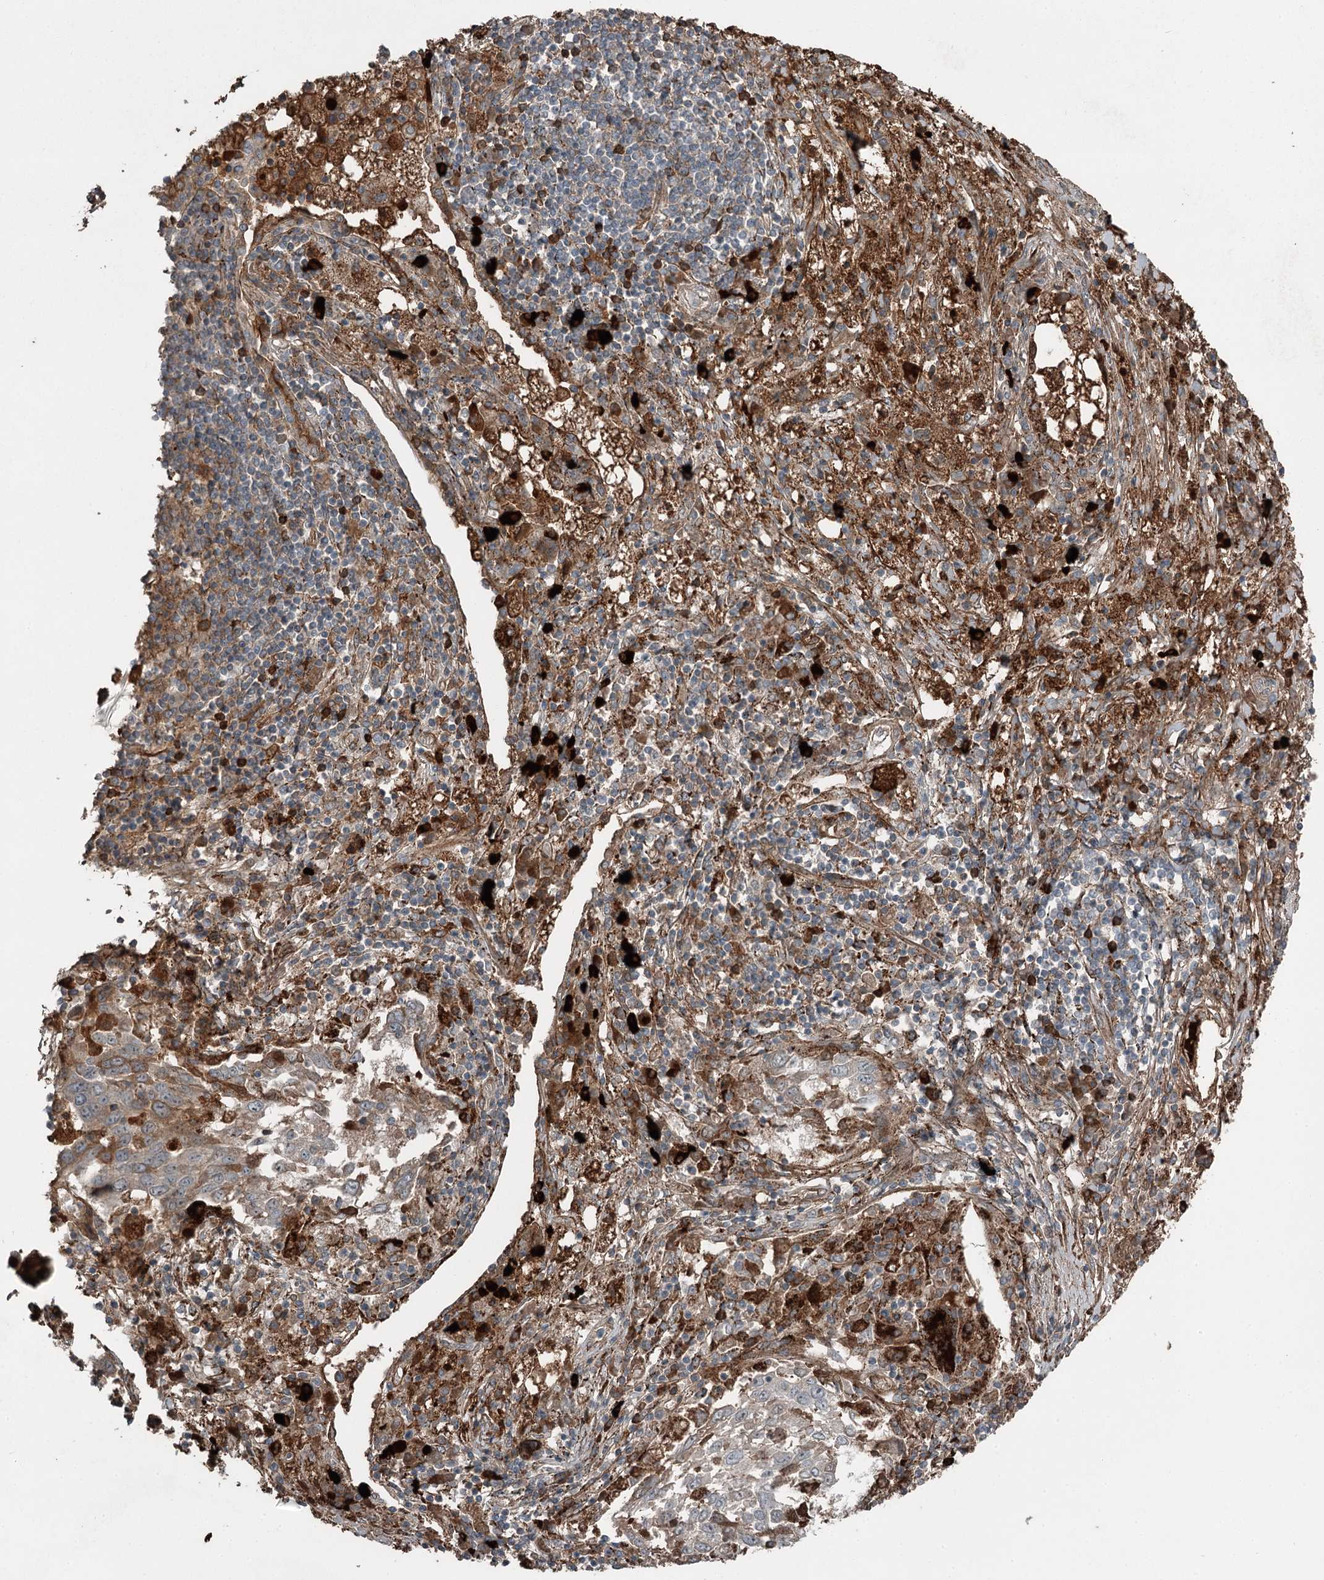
{"staining": {"intensity": "moderate", "quantity": "<25%", "location": "cytoplasmic/membranous"}, "tissue": "lung cancer", "cell_type": "Tumor cells", "image_type": "cancer", "snomed": [{"axis": "morphology", "description": "Squamous cell carcinoma, NOS"}, {"axis": "topography", "description": "Lung"}], "caption": "The image displays immunohistochemical staining of lung cancer (squamous cell carcinoma). There is moderate cytoplasmic/membranous positivity is identified in approximately <25% of tumor cells.", "gene": "SLC39A8", "patient": {"sex": "male", "age": 65}}